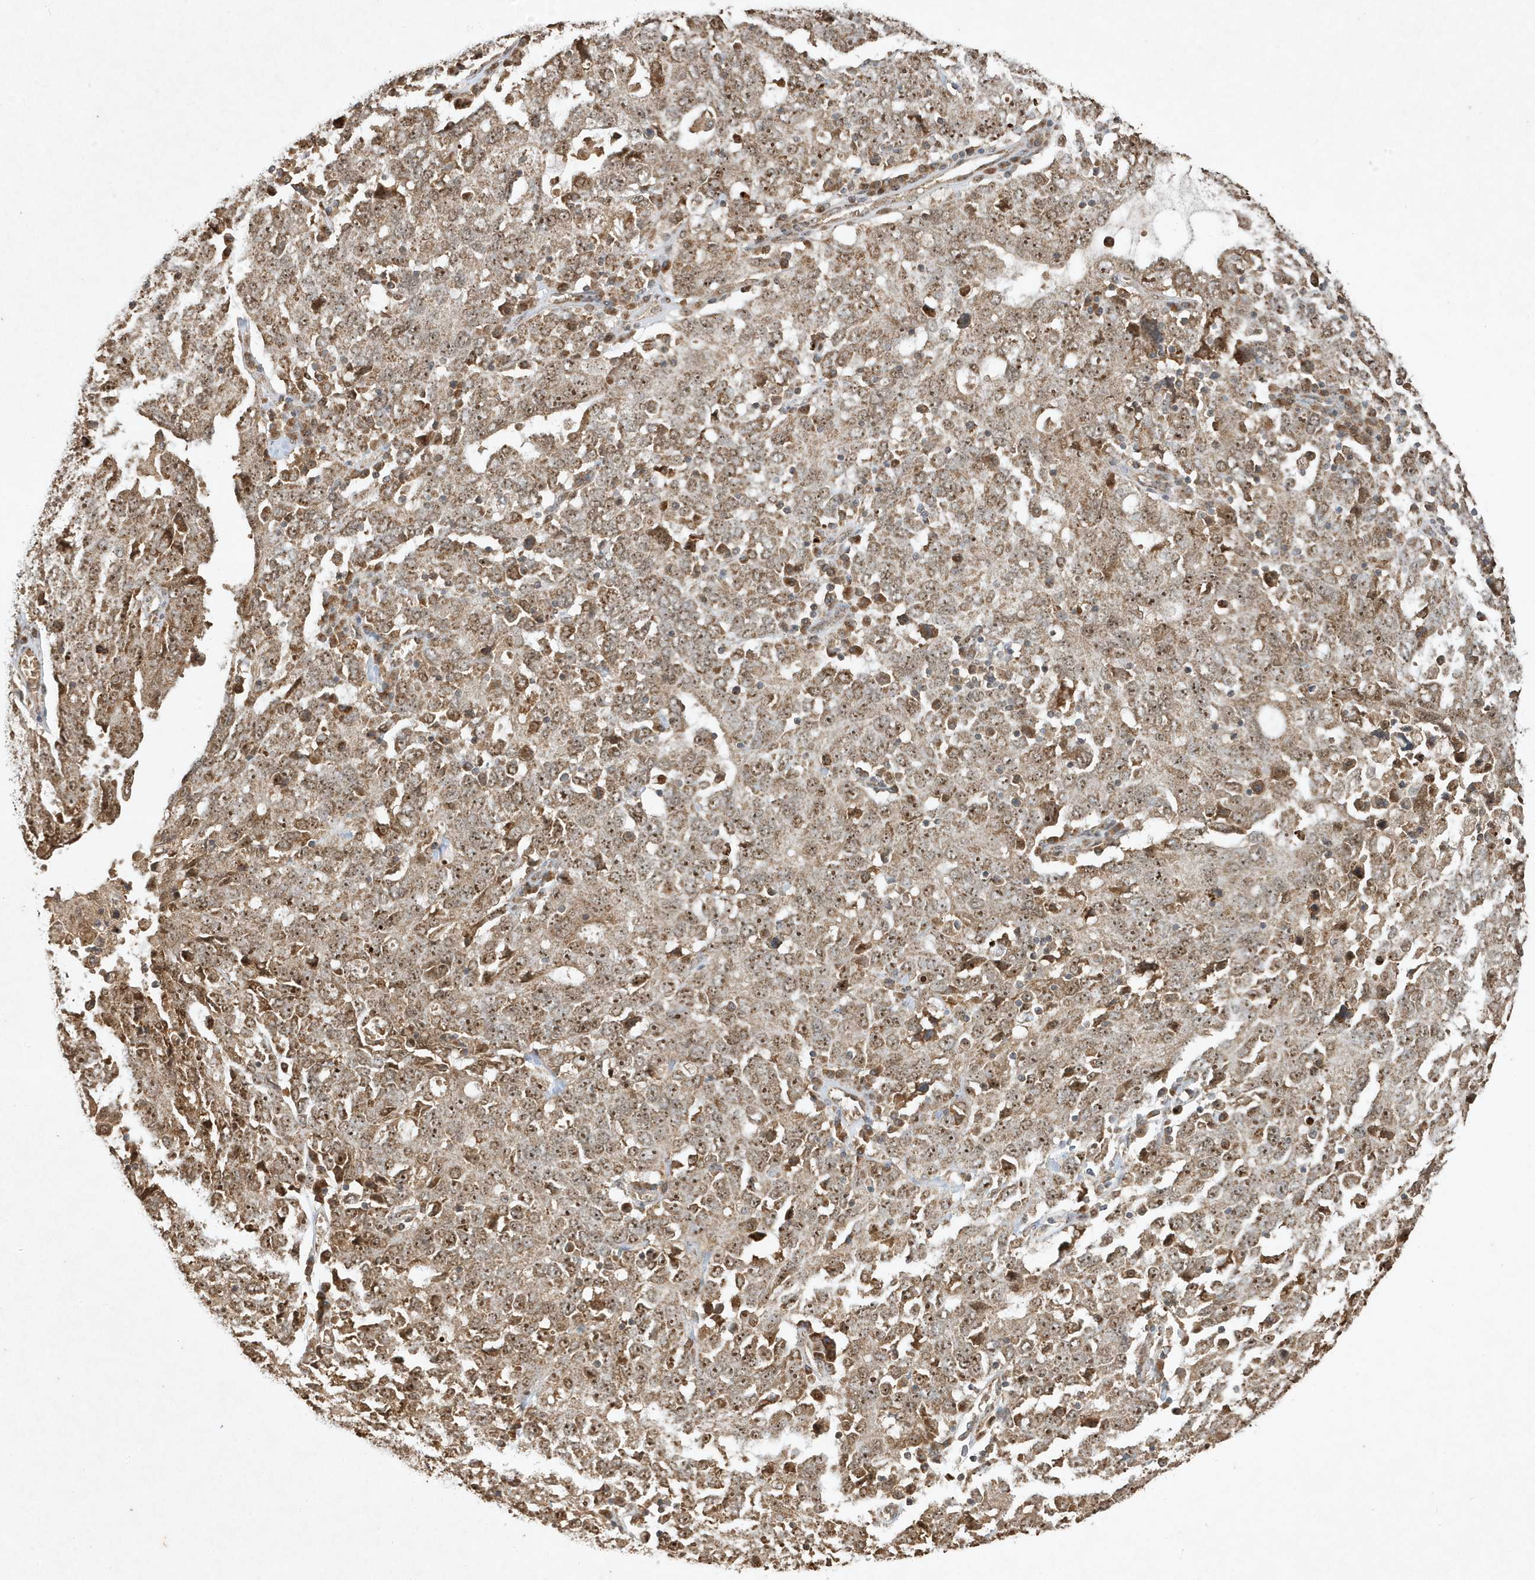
{"staining": {"intensity": "moderate", "quantity": ">75%", "location": "cytoplasmic/membranous,nuclear"}, "tissue": "ovarian cancer", "cell_type": "Tumor cells", "image_type": "cancer", "snomed": [{"axis": "morphology", "description": "Carcinoma, endometroid"}, {"axis": "topography", "description": "Ovary"}], "caption": "Moderate cytoplasmic/membranous and nuclear protein positivity is seen in approximately >75% of tumor cells in ovarian cancer.", "gene": "ABCB9", "patient": {"sex": "female", "age": 62}}